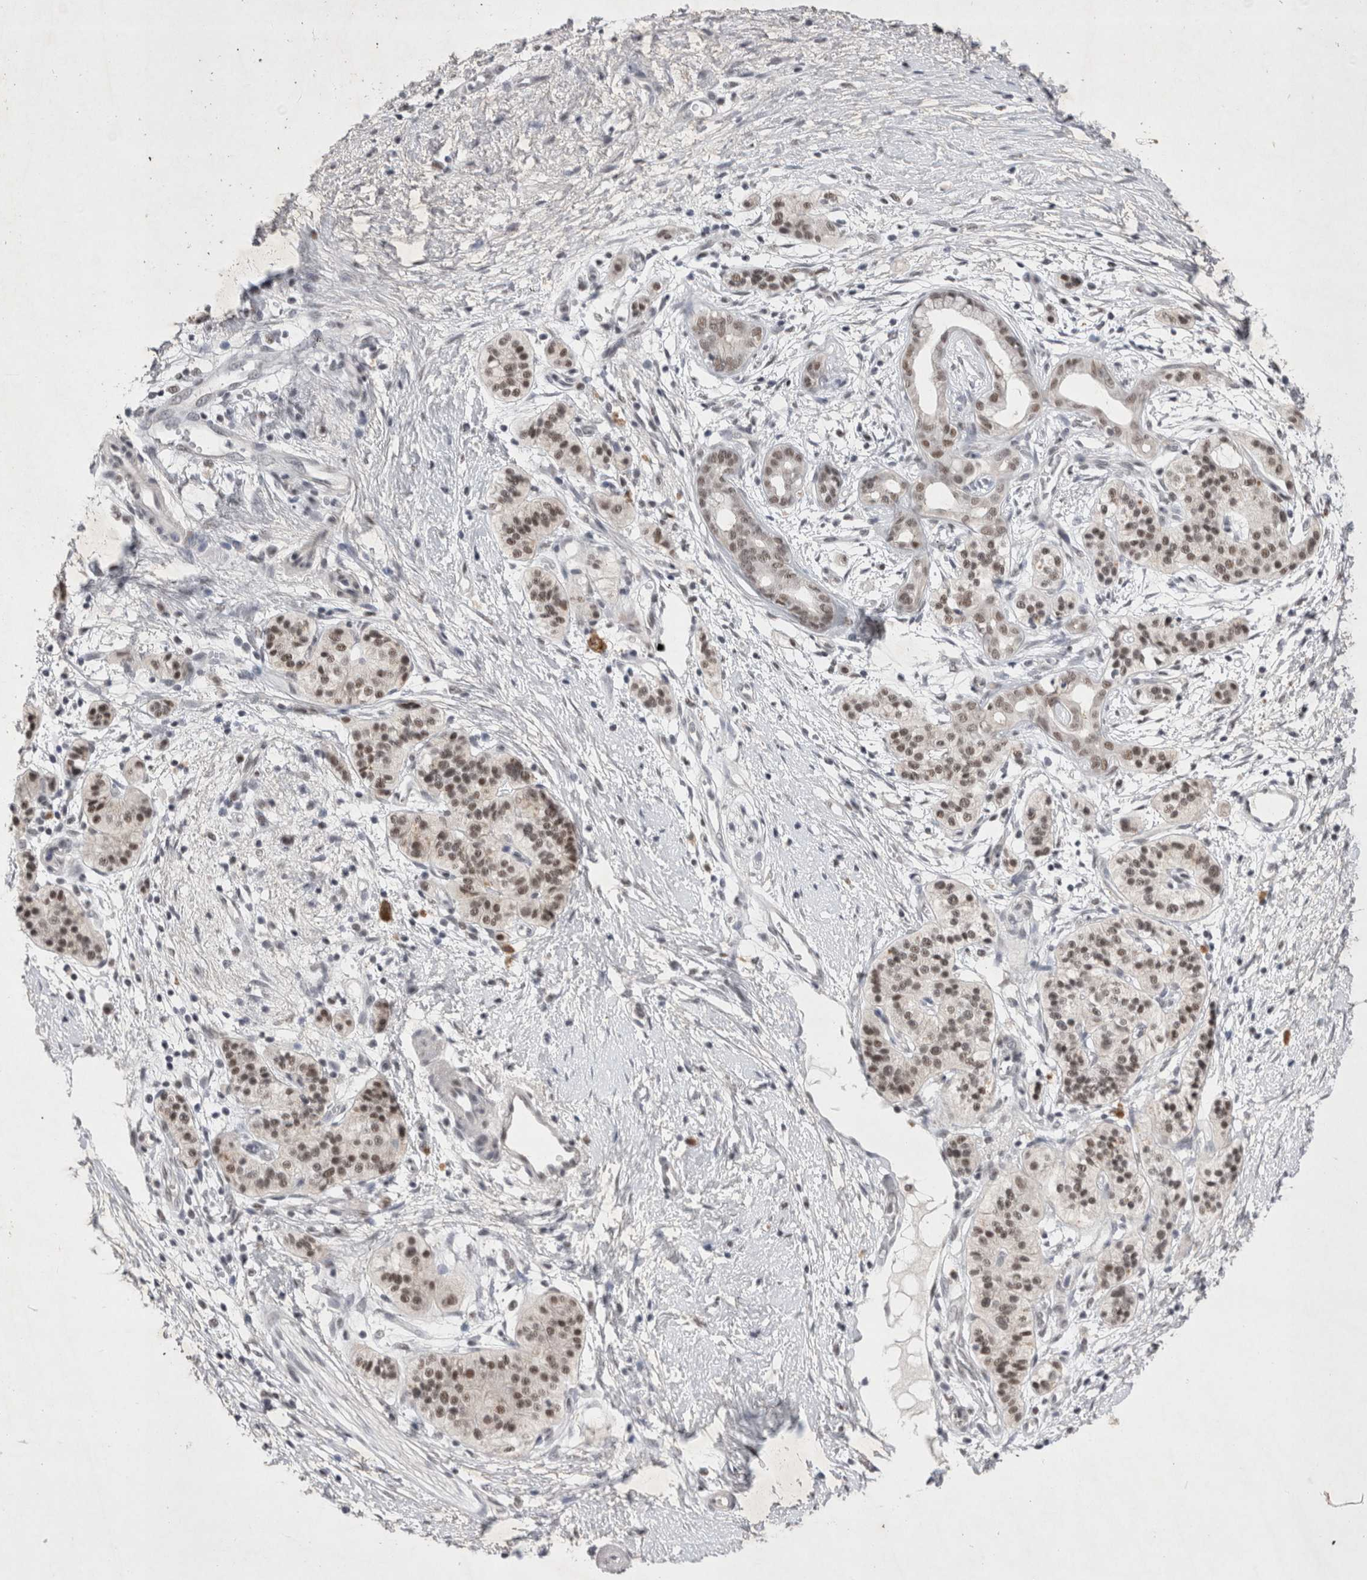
{"staining": {"intensity": "moderate", "quantity": "25%-75%", "location": "nuclear"}, "tissue": "pancreatic cancer", "cell_type": "Tumor cells", "image_type": "cancer", "snomed": [{"axis": "morphology", "description": "Adenocarcinoma, NOS"}, {"axis": "topography", "description": "Pancreas"}], "caption": "A high-resolution photomicrograph shows immunohistochemistry staining of pancreatic adenocarcinoma, which reveals moderate nuclear staining in about 25%-75% of tumor cells.", "gene": "RBM6", "patient": {"sex": "male", "age": 50}}